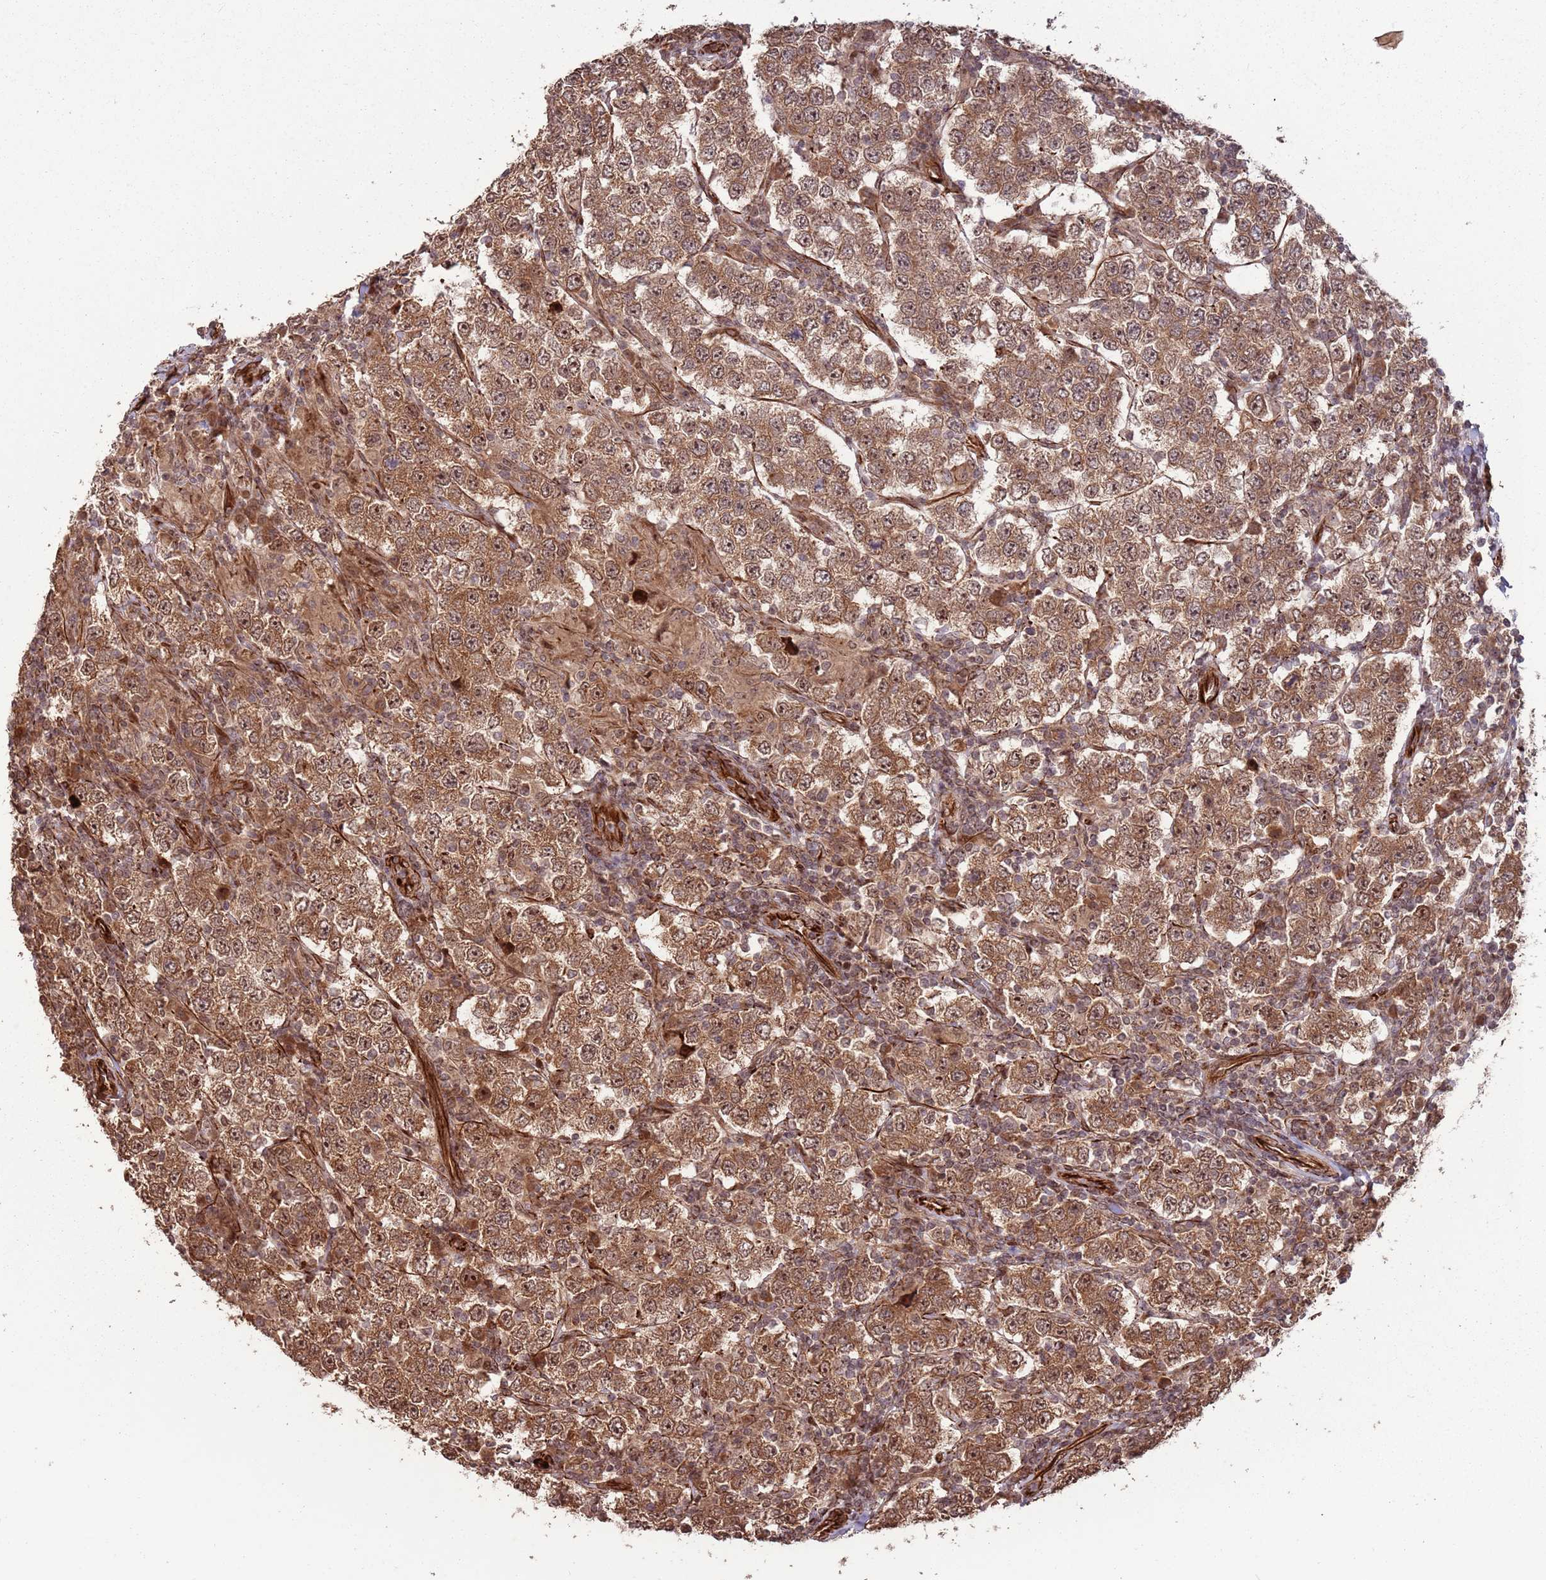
{"staining": {"intensity": "moderate", "quantity": ">75%", "location": "cytoplasmic/membranous,nuclear"}, "tissue": "testis cancer", "cell_type": "Tumor cells", "image_type": "cancer", "snomed": [{"axis": "morphology", "description": "Normal tissue, NOS"}, {"axis": "morphology", "description": "Urothelial carcinoma, High grade"}, {"axis": "morphology", "description": "Seminoma, NOS"}, {"axis": "morphology", "description": "Carcinoma, Embryonal, NOS"}, {"axis": "topography", "description": "Urinary bladder"}, {"axis": "topography", "description": "Testis"}], "caption": "The histopathology image displays a brown stain indicating the presence of a protein in the cytoplasmic/membranous and nuclear of tumor cells in testis cancer.", "gene": "ADAMTS3", "patient": {"sex": "male", "age": 41}}